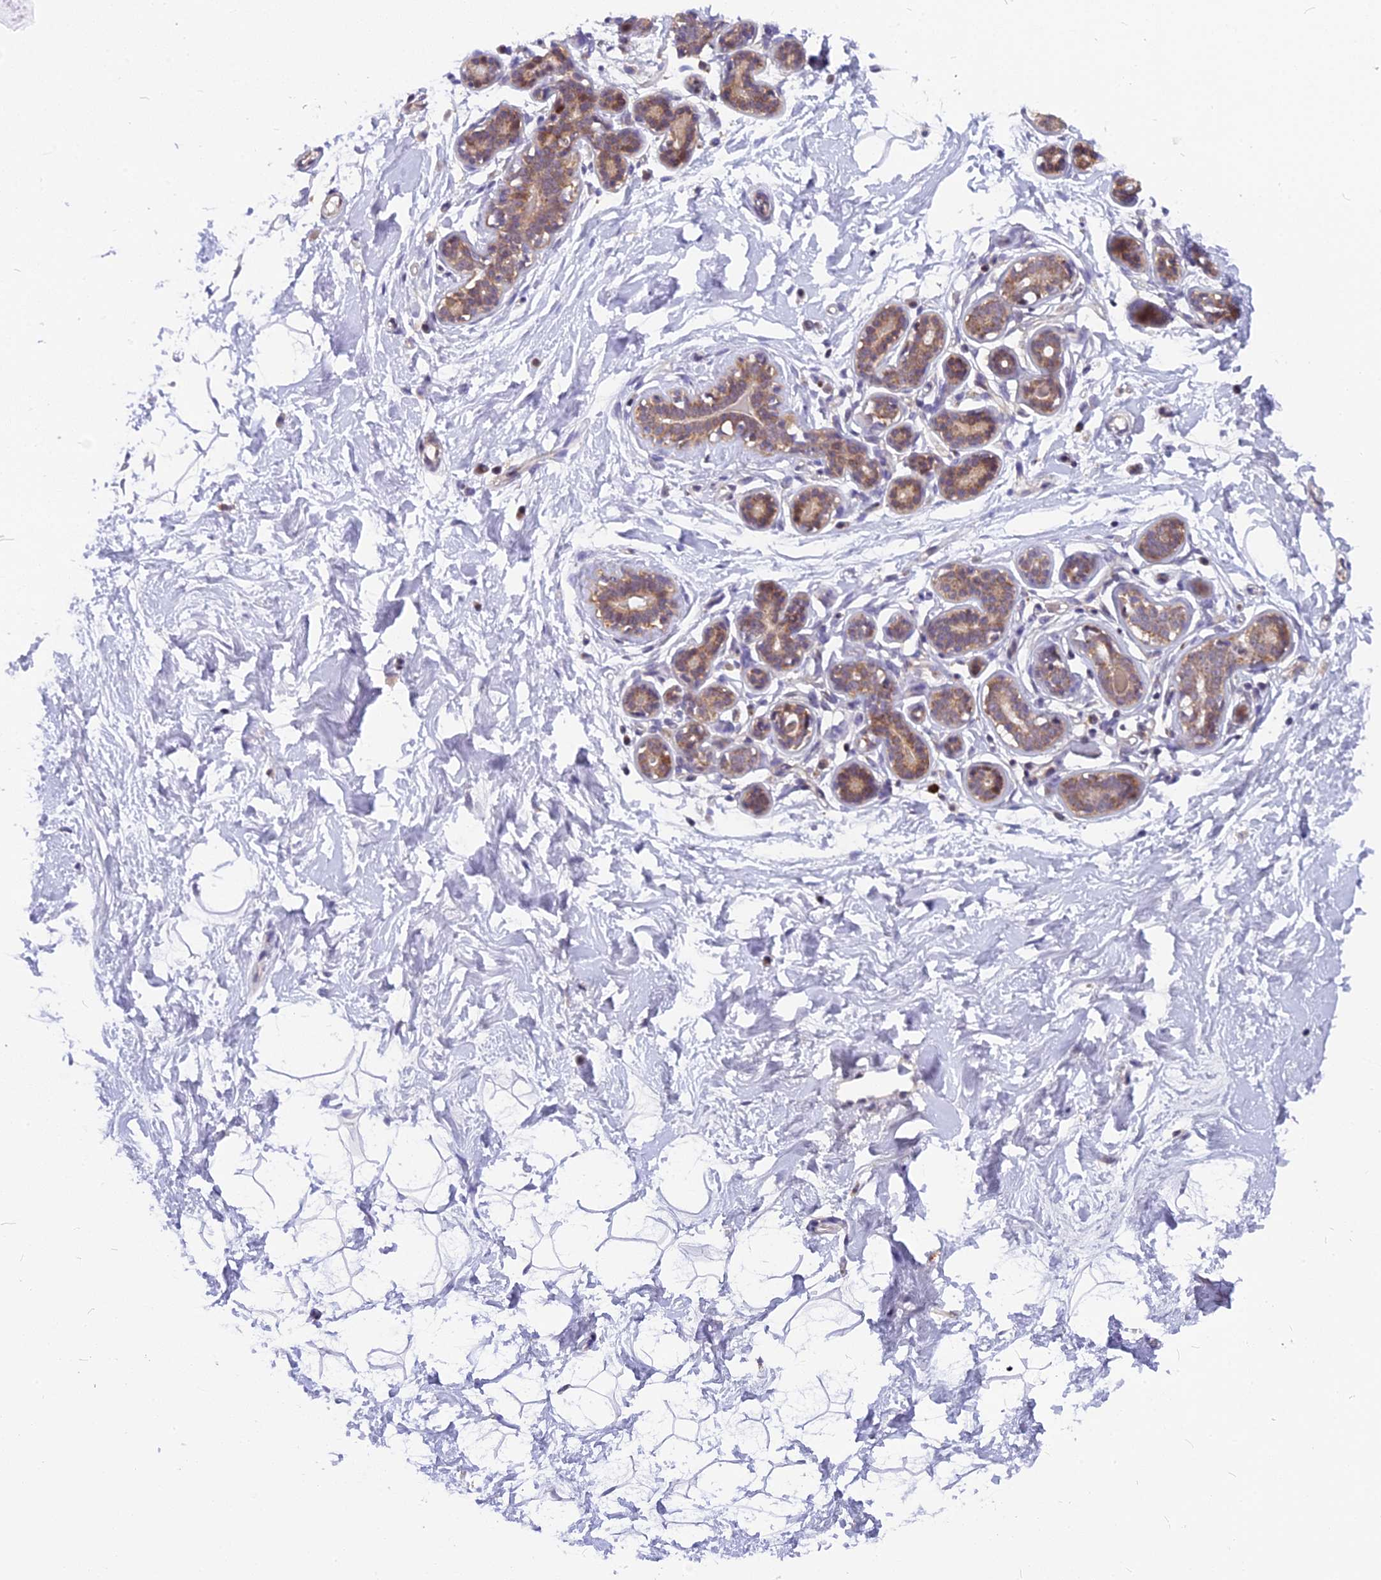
{"staining": {"intensity": "negative", "quantity": "none", "location": "none"}, "tissue": "breast", "cell_type": "Adipocytes", "image_type": "normal", "snomed": [{"axis": "morphology", "description": "Normal tissue, NOS"}, {"axis": "morphology", "description": "Adenoma, NOS"}, {"axis": "topography", "description": "Breast"}], "caption": "Protein analysis of normal breast displays no significant staining in adipocytes. (IHC, brightfield microscopy, high magnification).", "gene": "CMC1", "patient": {"sex": "female", "age": 23}}